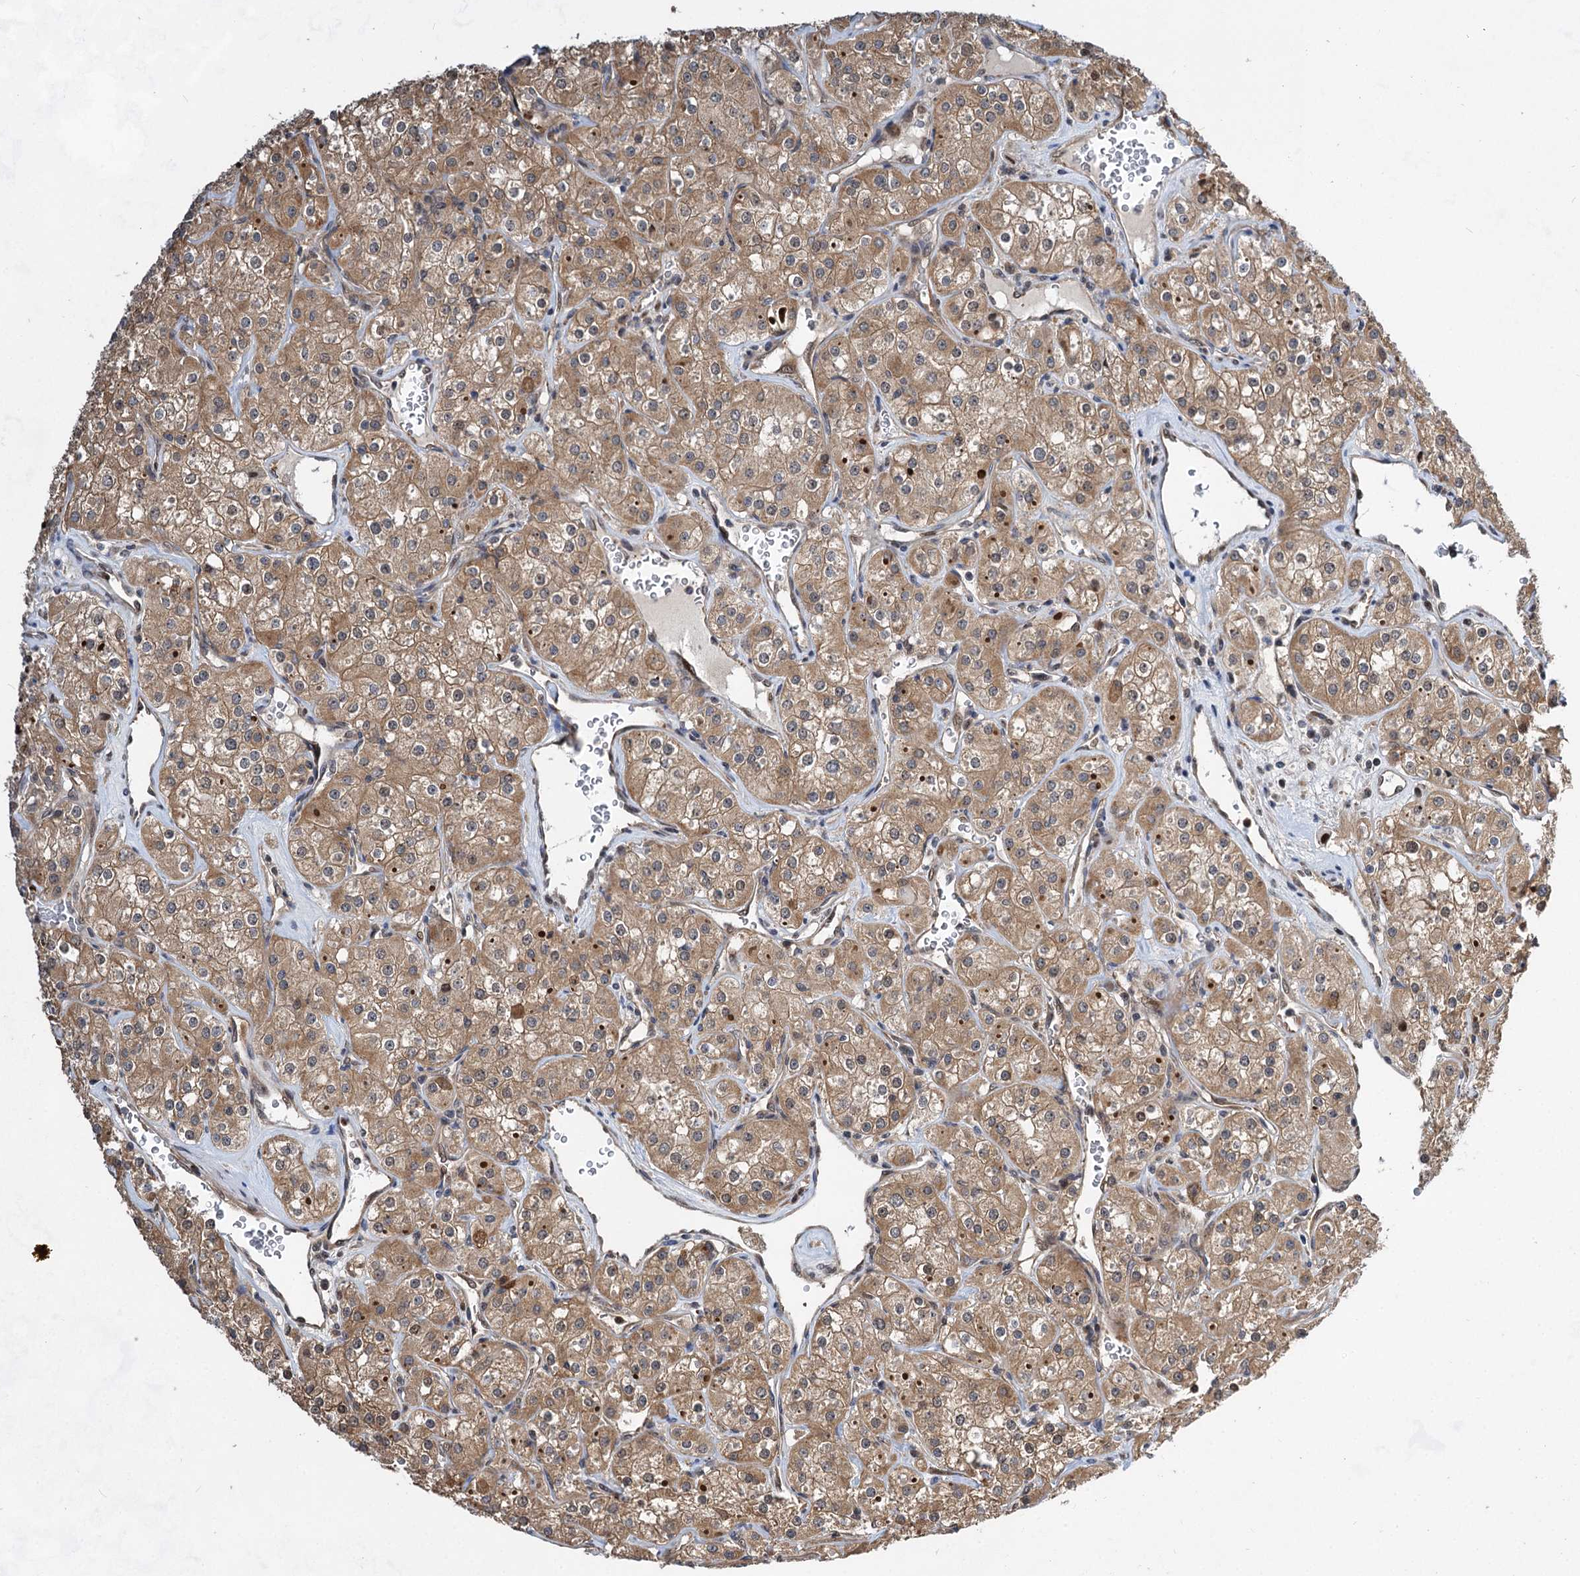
{"staining": {"intensity": "moderate", "quantity": ">75%", "location": "cytoplasmic/membranous"}, "tissue": "renal cancer", "cell_type": "Tumor cells", "image_type": "cancer", "snomed": [{"axis": "morphology", "description": "Adenocarcinoma, NOS"}, {"axis": "topography", "description": "Kidney"}], "caption": "Immunohistochemistry (IHC) staining of renal cancer, which reveals medium levels of moderate cytoplasmic/membranous staining in approximately >75% of tumor cells indicating moderate cytoplasmic/membranous protein expression. The staining was performed using DAB (brown) for protein detection and nuclei were counterstained in hematoxylin (blue).", "gene": "GPBP1", "patient": {"sex": "male", "age": 77}}